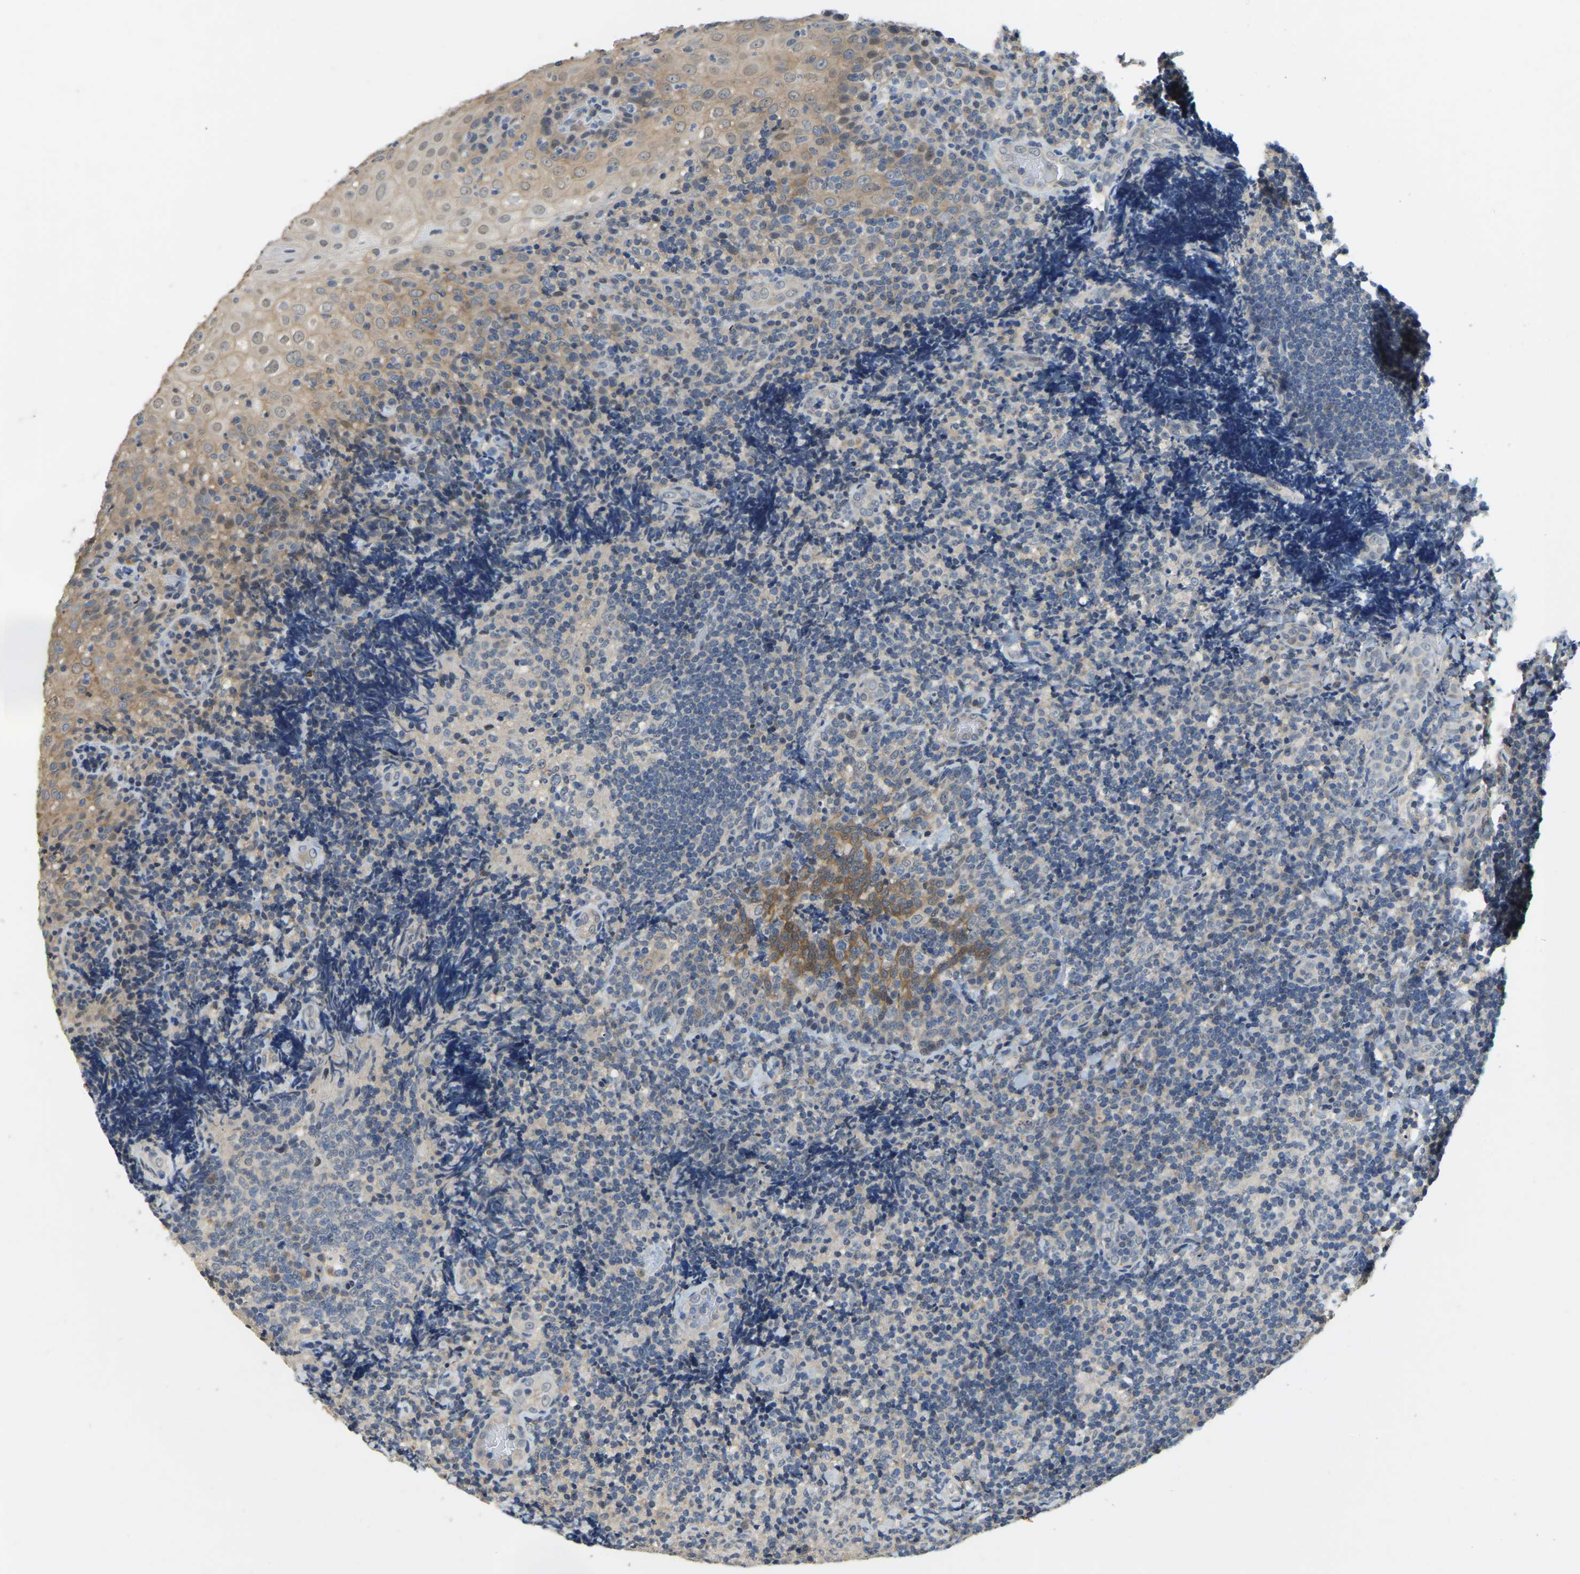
{"staining": {"intensity": "weak", "quantity": "<25%", "location": "cytoplasmic/membranous"}, "tissue": "tonsil", "cell_type": "Germinal center cells", "image_type": "normal", "snomed": [{"axis": "morphology", "description": "Normal tissue, NOS"}, {"axis": "topography", "description": "Tonsil"}], "caption": "High magnification brightfield microscopy of benign tonsil stained with DAB (3,3'-diaminobenzidine) (brown) and counterstained with hematoxylin (blue): germinal center cells show no significant staining. The staining is performed using DAB (3,3'-diaminobenzidine) brown chromogen with nuclei counter-stained in using hematoxylin.", "gene": "AHNAK", "patient": {"sex": "male", "age": 37}}